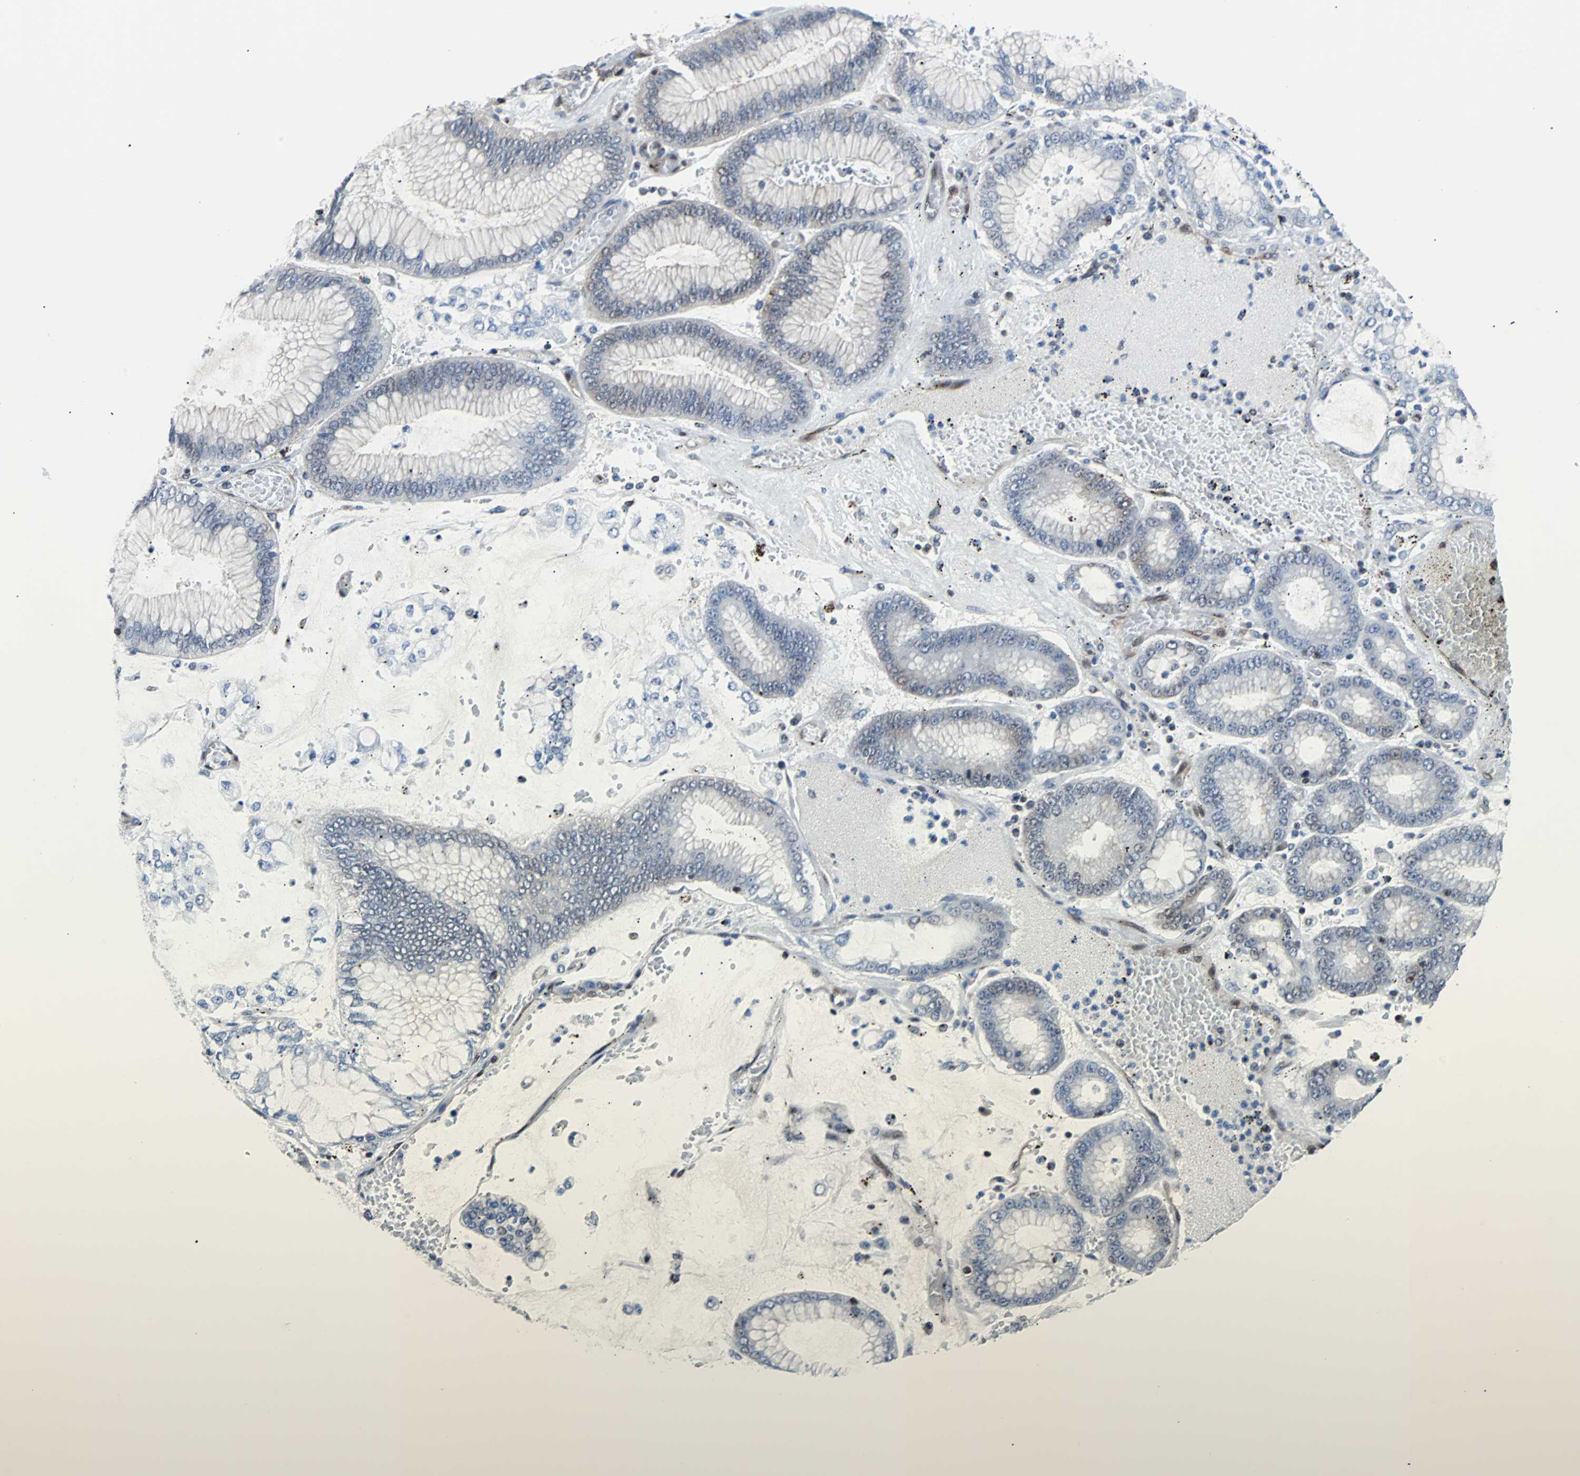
{"staining": {"intensity": "negative", "quantity": "none", "location": "none"}, "tissue": "stomach cancer", "cell_type": "Tumor cells", "image_type": "cancer", "snomed": [{"axis": "morphology", "description": "Normal tissue, NOS"}, {"axis": "morphology", "description": "Adenocarcinoma, NOS"}, {"axis": "topography", "description": "Stomach, upper"}, {"axis": "topography", "description": "Stomach"}], "caption": "Image shows no significant protein positivity in tumor cells of stomach cancer (adenocarcinoma).", "gene": "MAP2K6", "patient": {"sex": "male", "age": 76}}